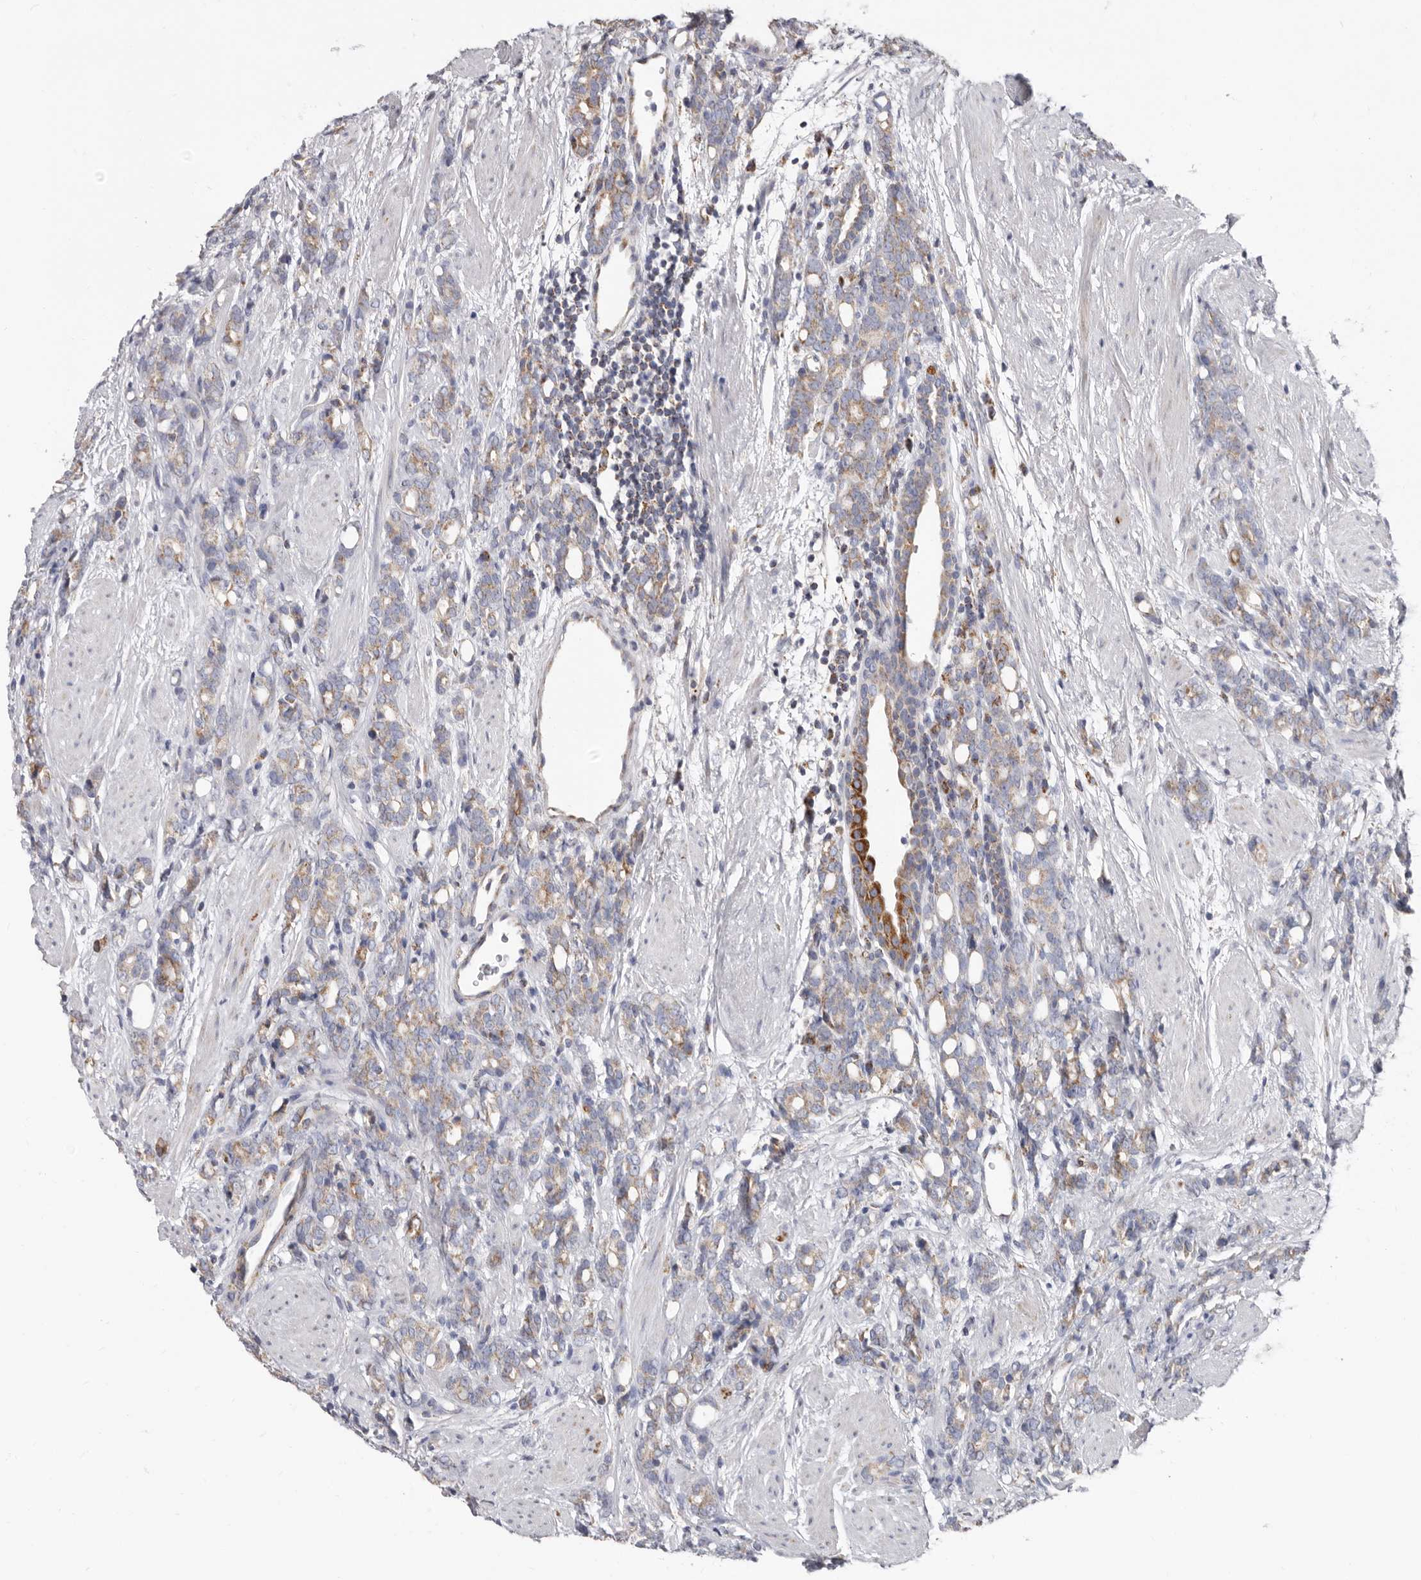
{"staining": {"intensity": "moderate", "quantity": "<25%", "location": "cytoplasmic/membranous"}, "tissue": "prostate cancer", "cell_type": "Tumor cells", "image_type": "cancer", "snomed": [{"axis": "morphology", "description": "Adenocarcinoma, High grade"}, {"axis": "topography", "description": "Prostate"}], "caption": "The immunohistochemical stain highlights moderate cytoplasmic/membranous staining in tumor cells of adenocarcinoma (high-grade) (prostate) tissue.", "gene": "RSPO2", "patient": {"sex": "male", "age": 62}}